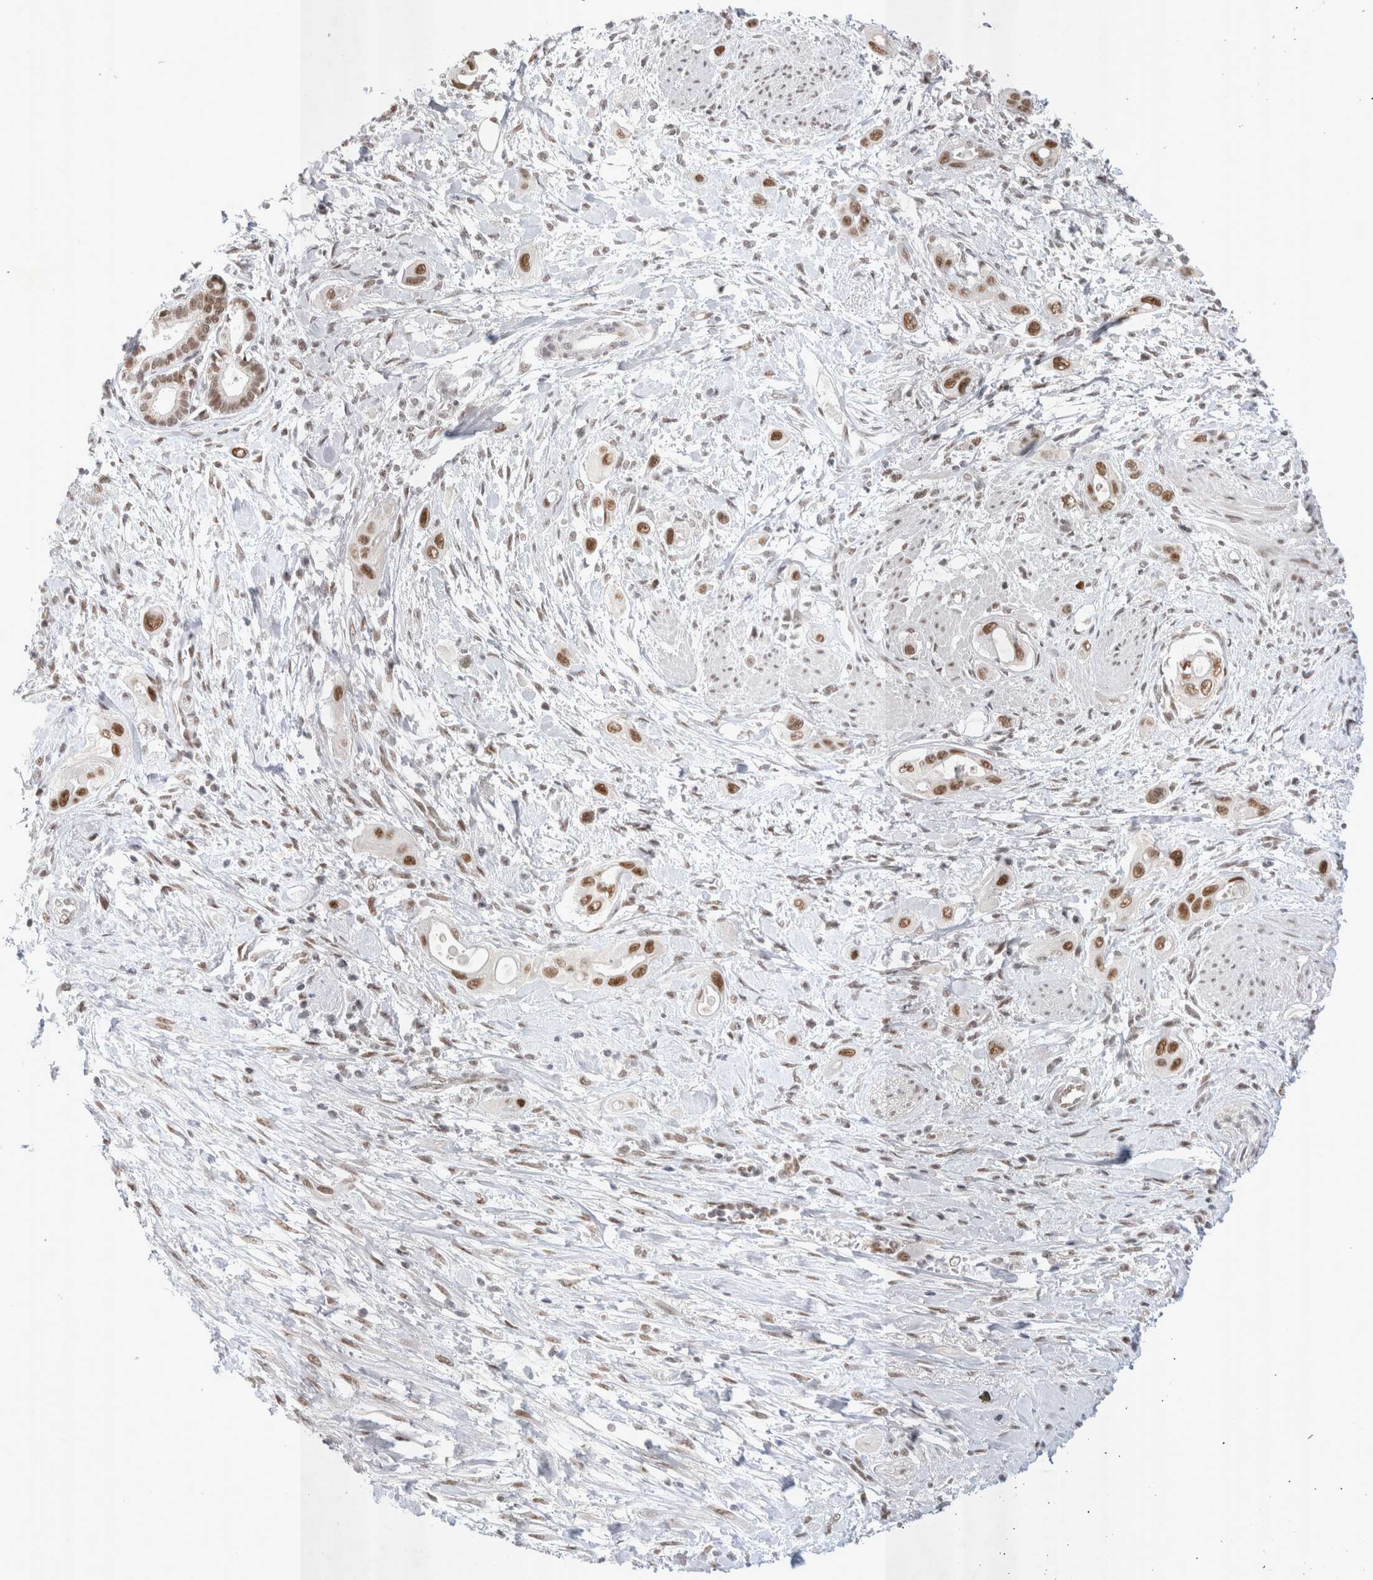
{"staining": {"intensity": "moderate", "quantity": ">75%", "location": "nuclear"}, "tissue": "pancreatic cancer", "cell_type": "Tumor cells", "image_type": "cancer", "snomed": [{"axis": "morphology", "description": "Adenocarcinoma, NOS"}, {"axis": "topography", "description": "Pancreas"}], "caption": "Protein staining exhibits moderate nuclear staining in approximately >75% of tumor cells in pancreatic cancer. The protein is stained brown, and the nuclei are stained in blue (DAB (3,3'-diaminobenzidine) IHC with brightfield microscopy, high magnification).", "gene": "RECQL4", "patient": {"sex": "male", "age": 59}}